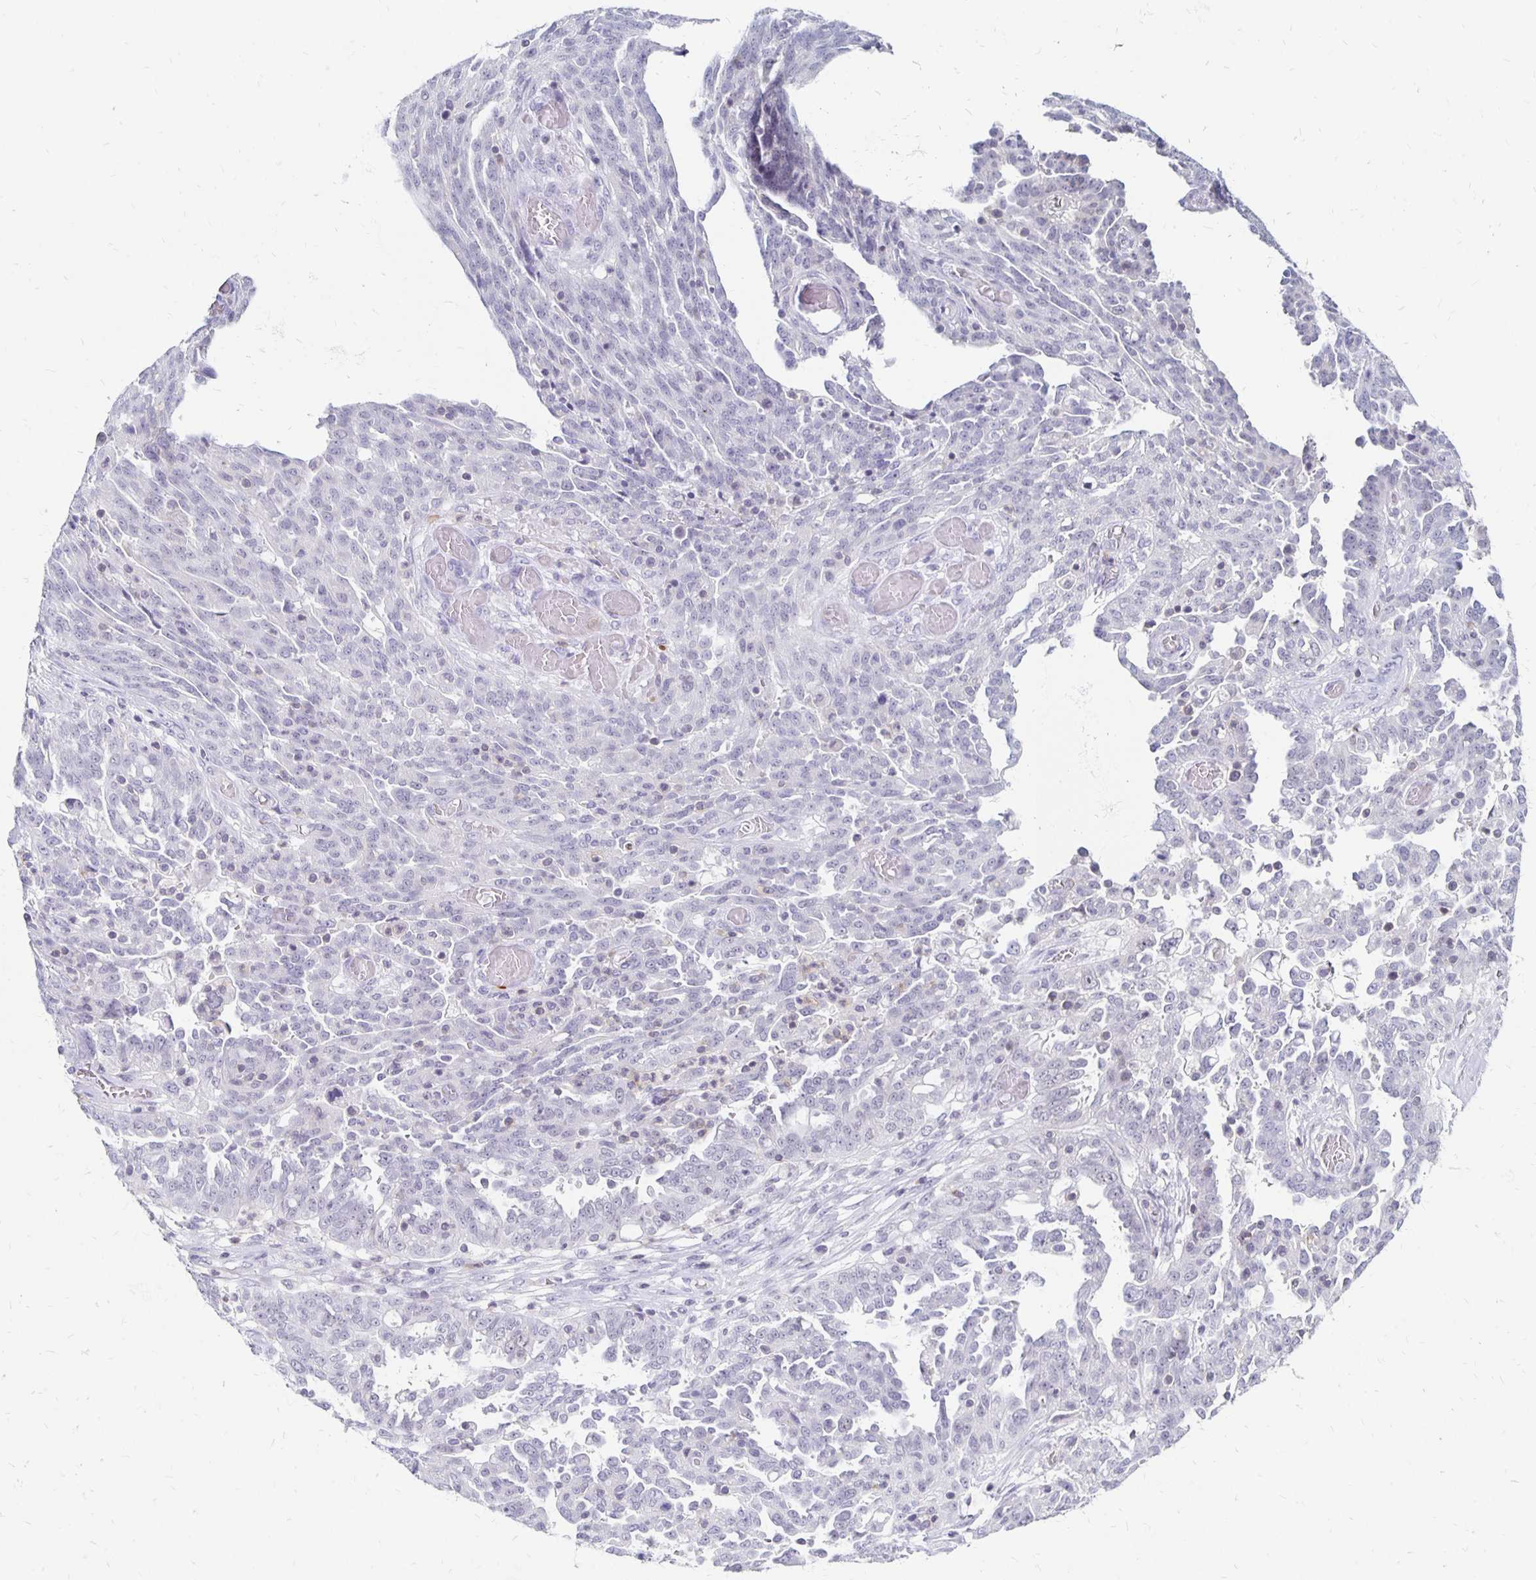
{"staining": {"intensity": "negative", "quantity": "none", "location": "none"}, "tissue": "ovarian cancer", "cell_type": "Tumor cells", "image_type": "cancer", "snomed": [{"axis": "morphology", "description": "Cystadenocarcinoma, serous, NOS"}, {"axis": "topography", "description": "Ovary"}], "caption": "Tumor cells show no significant staining in ovarian cancer (serous cystadenocarcinoma). (DAB immunohistochemistry, high magnification).", "gene": "SYT2", "patient": {"sex": "female", "age": 67}}